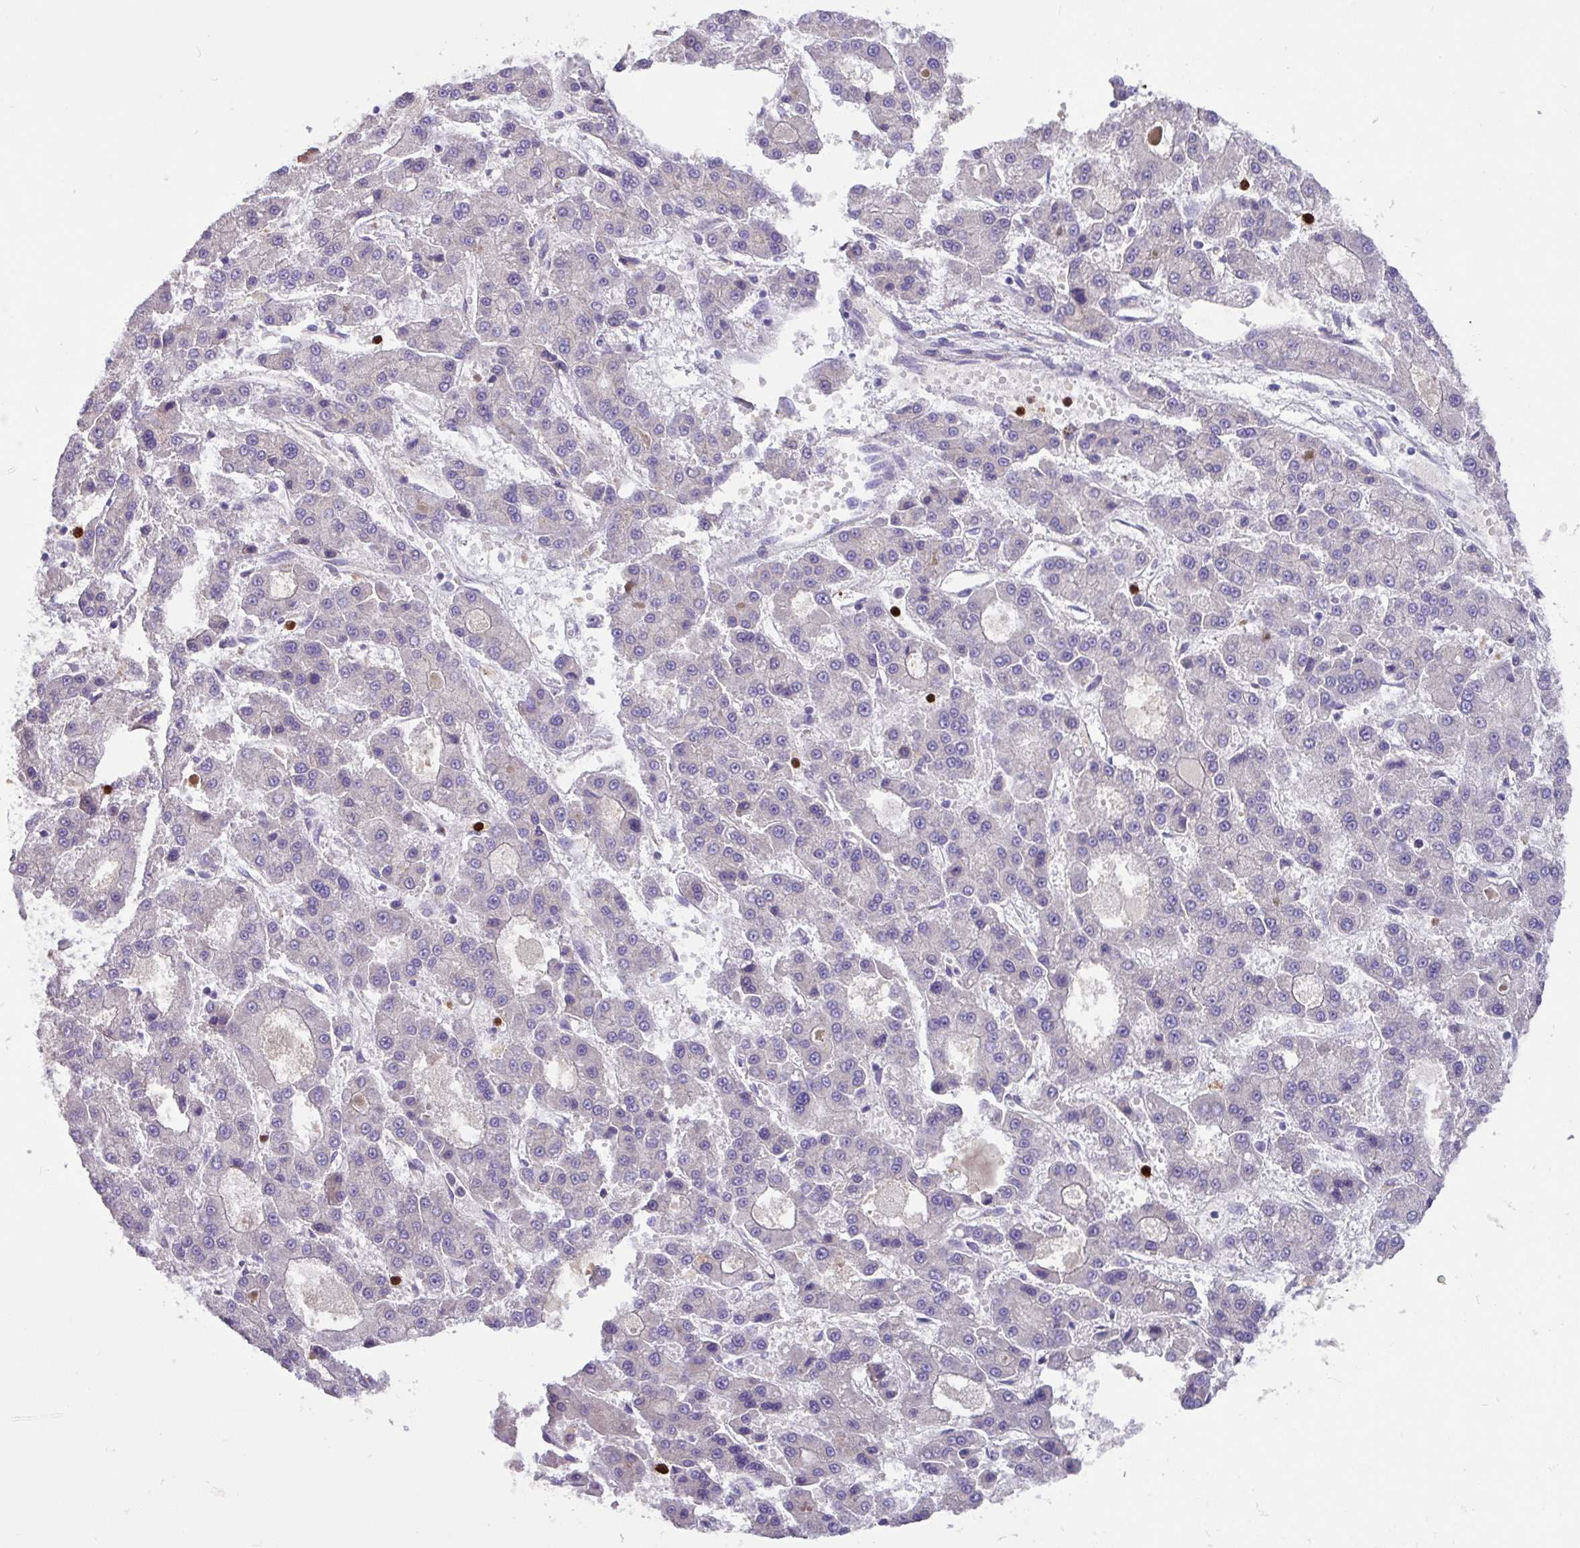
{"staining": {"intensity": "negative", "quantity": "none", "location": "none"}, "tissue": "liver cancer", "cell_type": "Tumor cells", "image_type": "cancer", "snomed": [{"axis": "morphology", "description": "Carcinoma, Hepatocellular, NOS"}, {"axis": "topography", "description": "Liver"}], "caption": "IHC photomicrograph of hepatocellular carcinoma (liver) stained for a protein (brown), which shows no staining in tumor cells.", "gene": "CRISP3", "patient": {"sex": "male", "age": 70}}